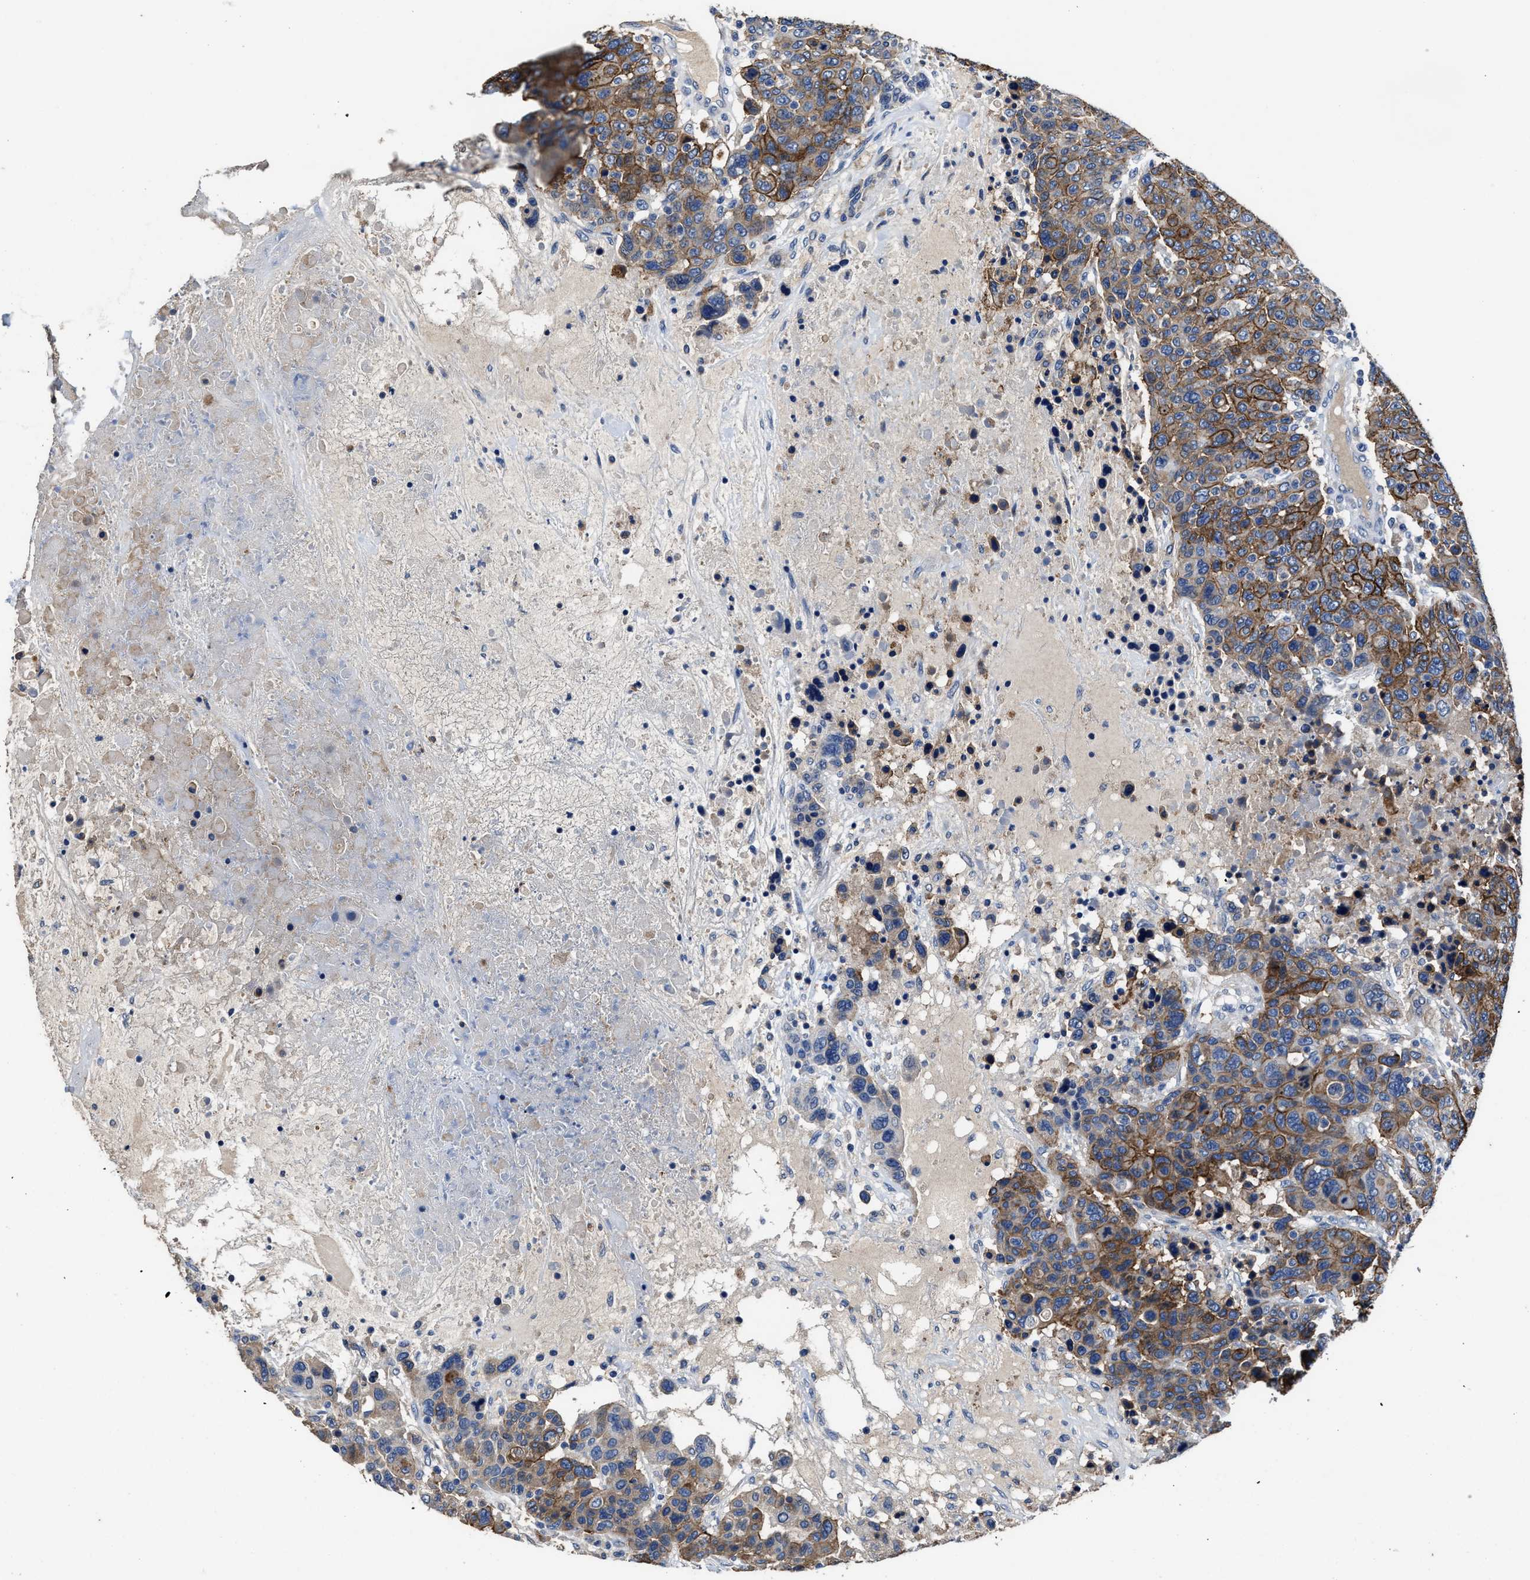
{"staining": {"intensity": "moderate", "quantity": ">75%", "location": "cytoplasmic/membranous"}, "tissue": "breast cancer", "cell_type": "Tumor cells", "image_type": "cancer", "snomed": [{"axis": "morphology", "description": "Duct carcinoma"}, {"axis": "topography", "description": "Breast"}], "caption": "Breast cancer stained with DAB (3,3'-diaminobenzidine) immunohistochemistry demonstrates medium levels of moderate cytoplasmic/membranous staining in about >75% of tumor cells. The staining was performed using DAB, with brown indicating positive protein expression. Nuclei are stained blue with hematoxylin.", "gene": "UBR4", "patient": {"sex": "female", "age": 37}}